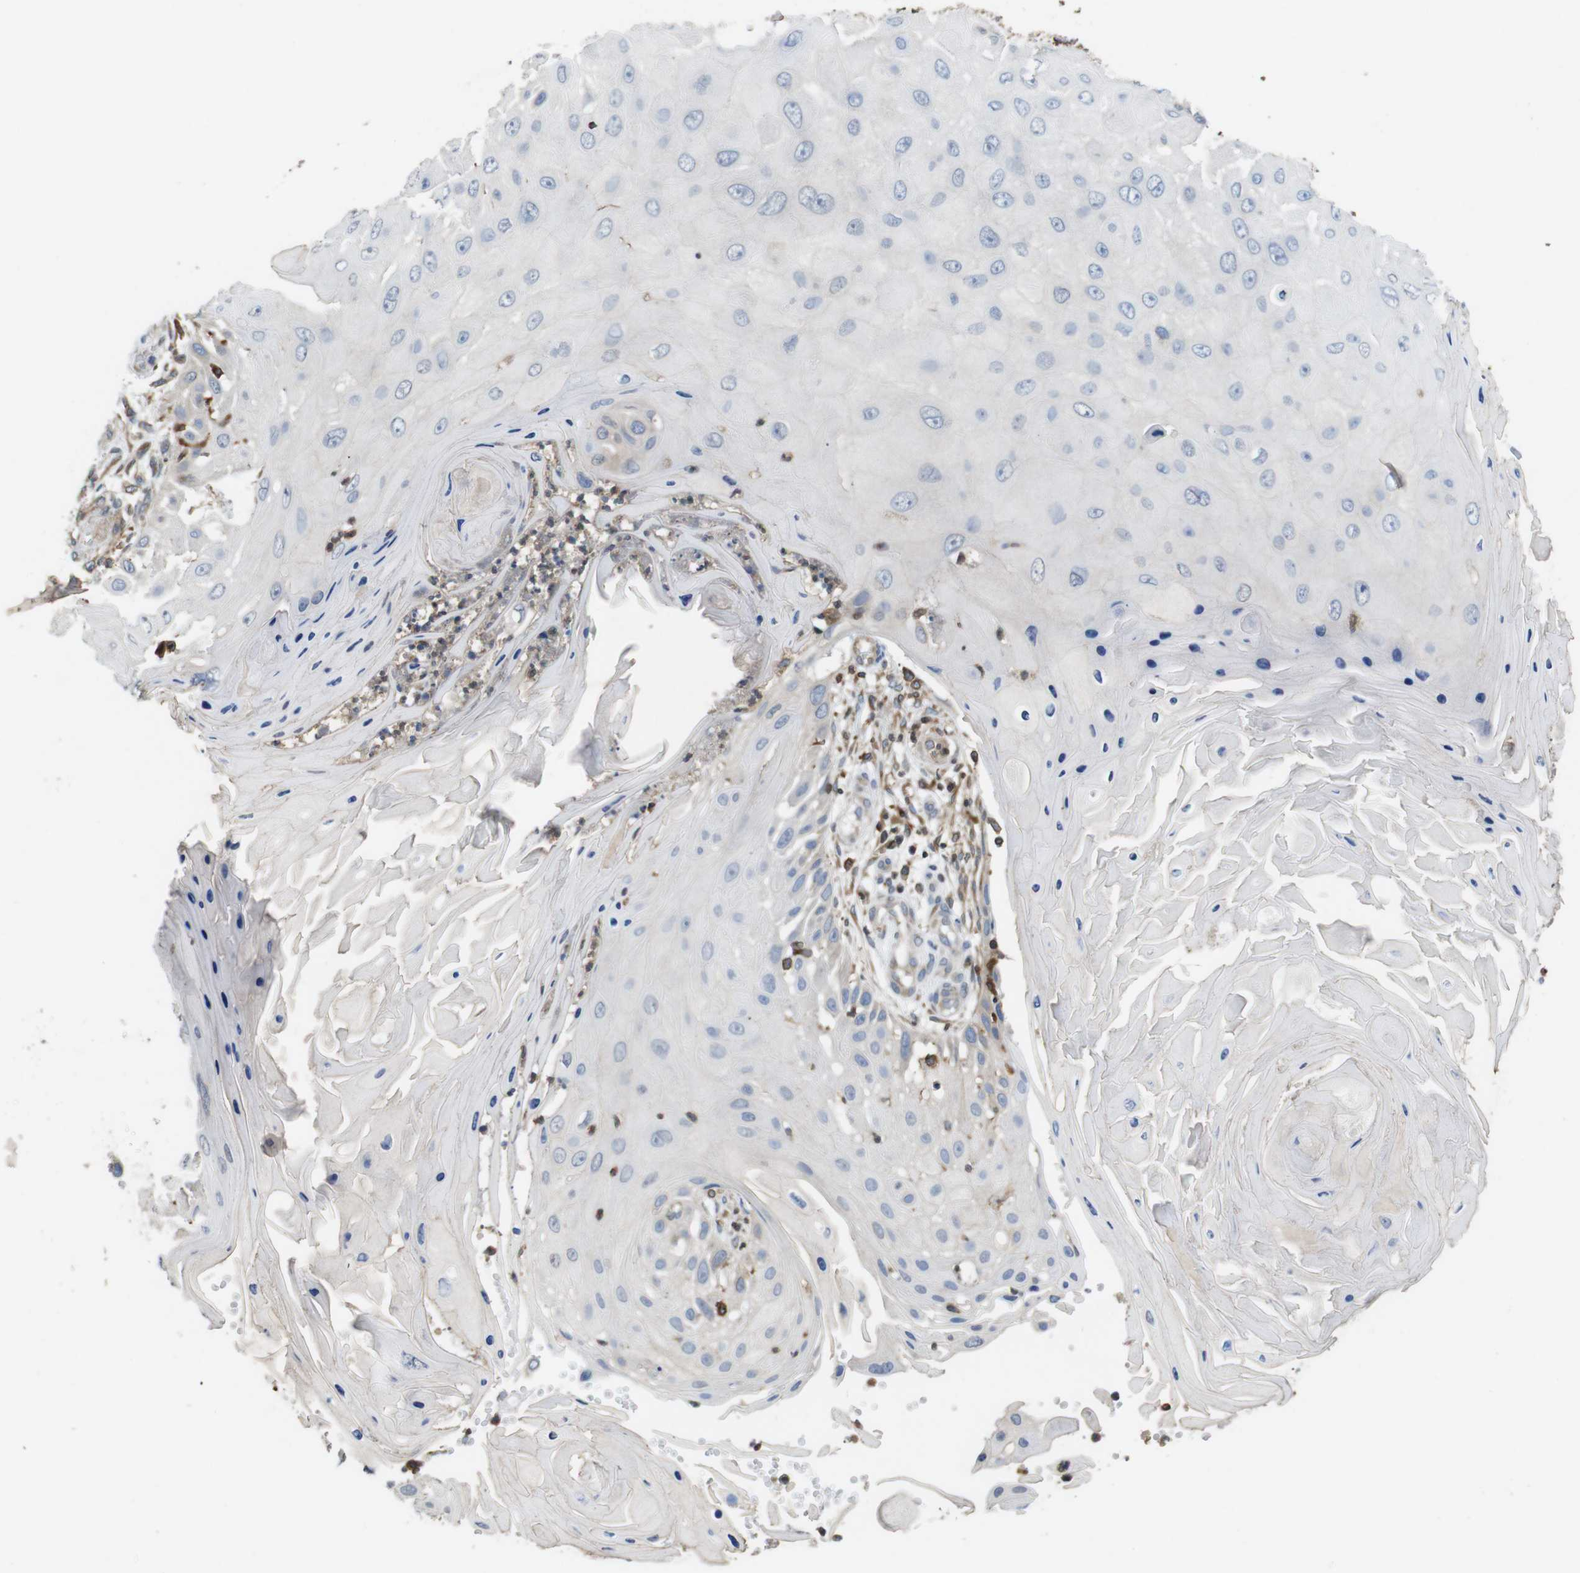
{"staining": {"intensity": "negative", "quantity": "none", "location": "none"}, "tissue": "skin cancer", "cell_type": "Tumor cells", "image_type": "cancer", "snomed": [{"axis": "morphology", "description": "Squamous cell carcinoma, NOS"}, {"axis": "topography", "description": "Skin"}], "caption": "Micrograph shows no protein expression in tumor cells of squamous cell carcinoma (skin) tissue. The staining is performed using DAB (3,3'-diaminobenzidine) brown chromogen with nuclei counter-stained in using hematoxylin.", "gene": "ARL6IP5", "patient": {"sex": "female", "age": 44}}